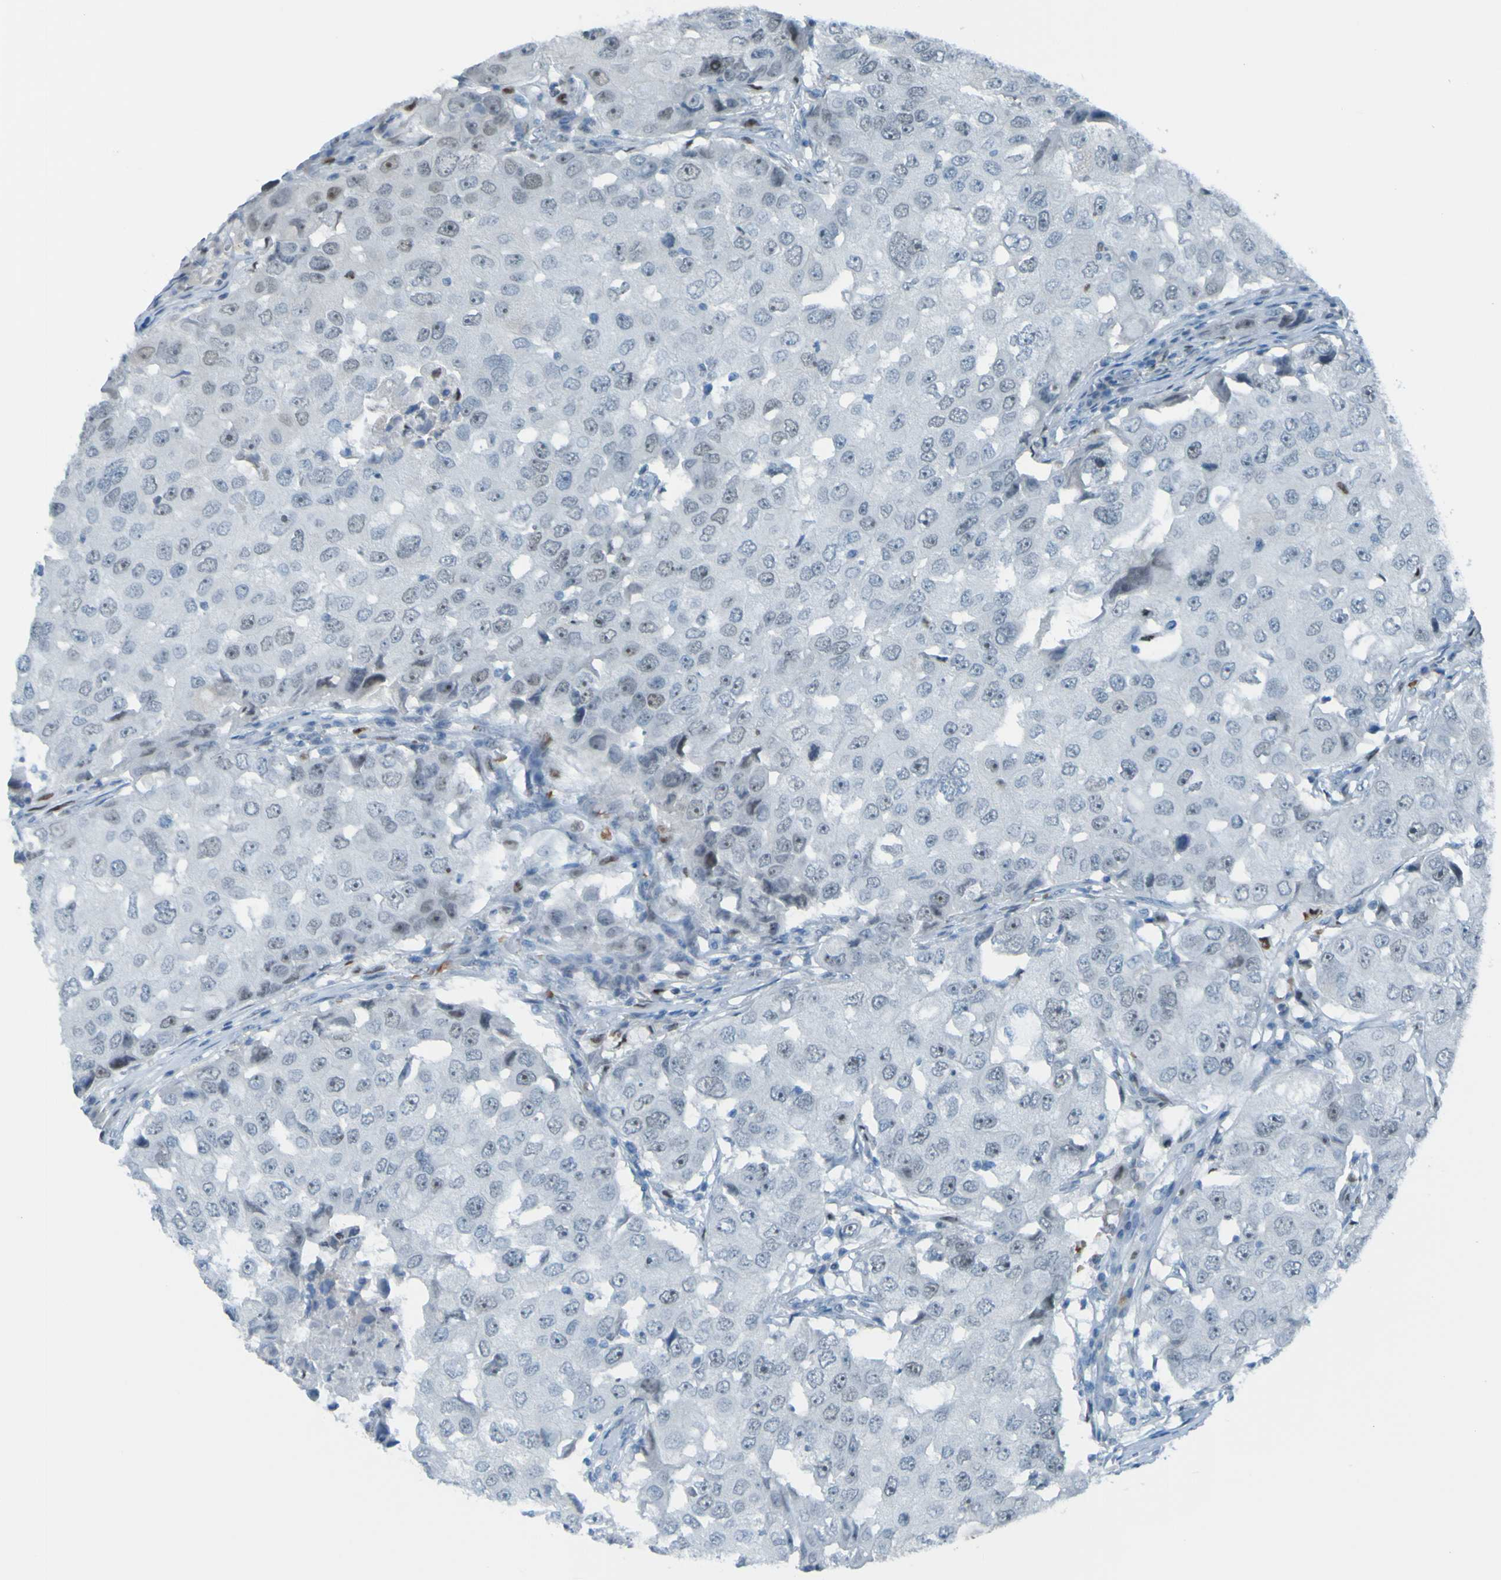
{"staining": {"intensity": "negative", "quantity": "none", "location": "none"}, "tissue": "breast cancer", "cell_type": "Tumor cells", "image_type": "cancer", "snomed": [{"axis": "morphology", "description": "Duct carcinoma"}, {"axis": "topography", "description": "Breast"}], "caption": "There is no significant positivity in tumor cells of breast cancer.", "gene": "USP36", "patient": {"sex": "female", "age": 27}}